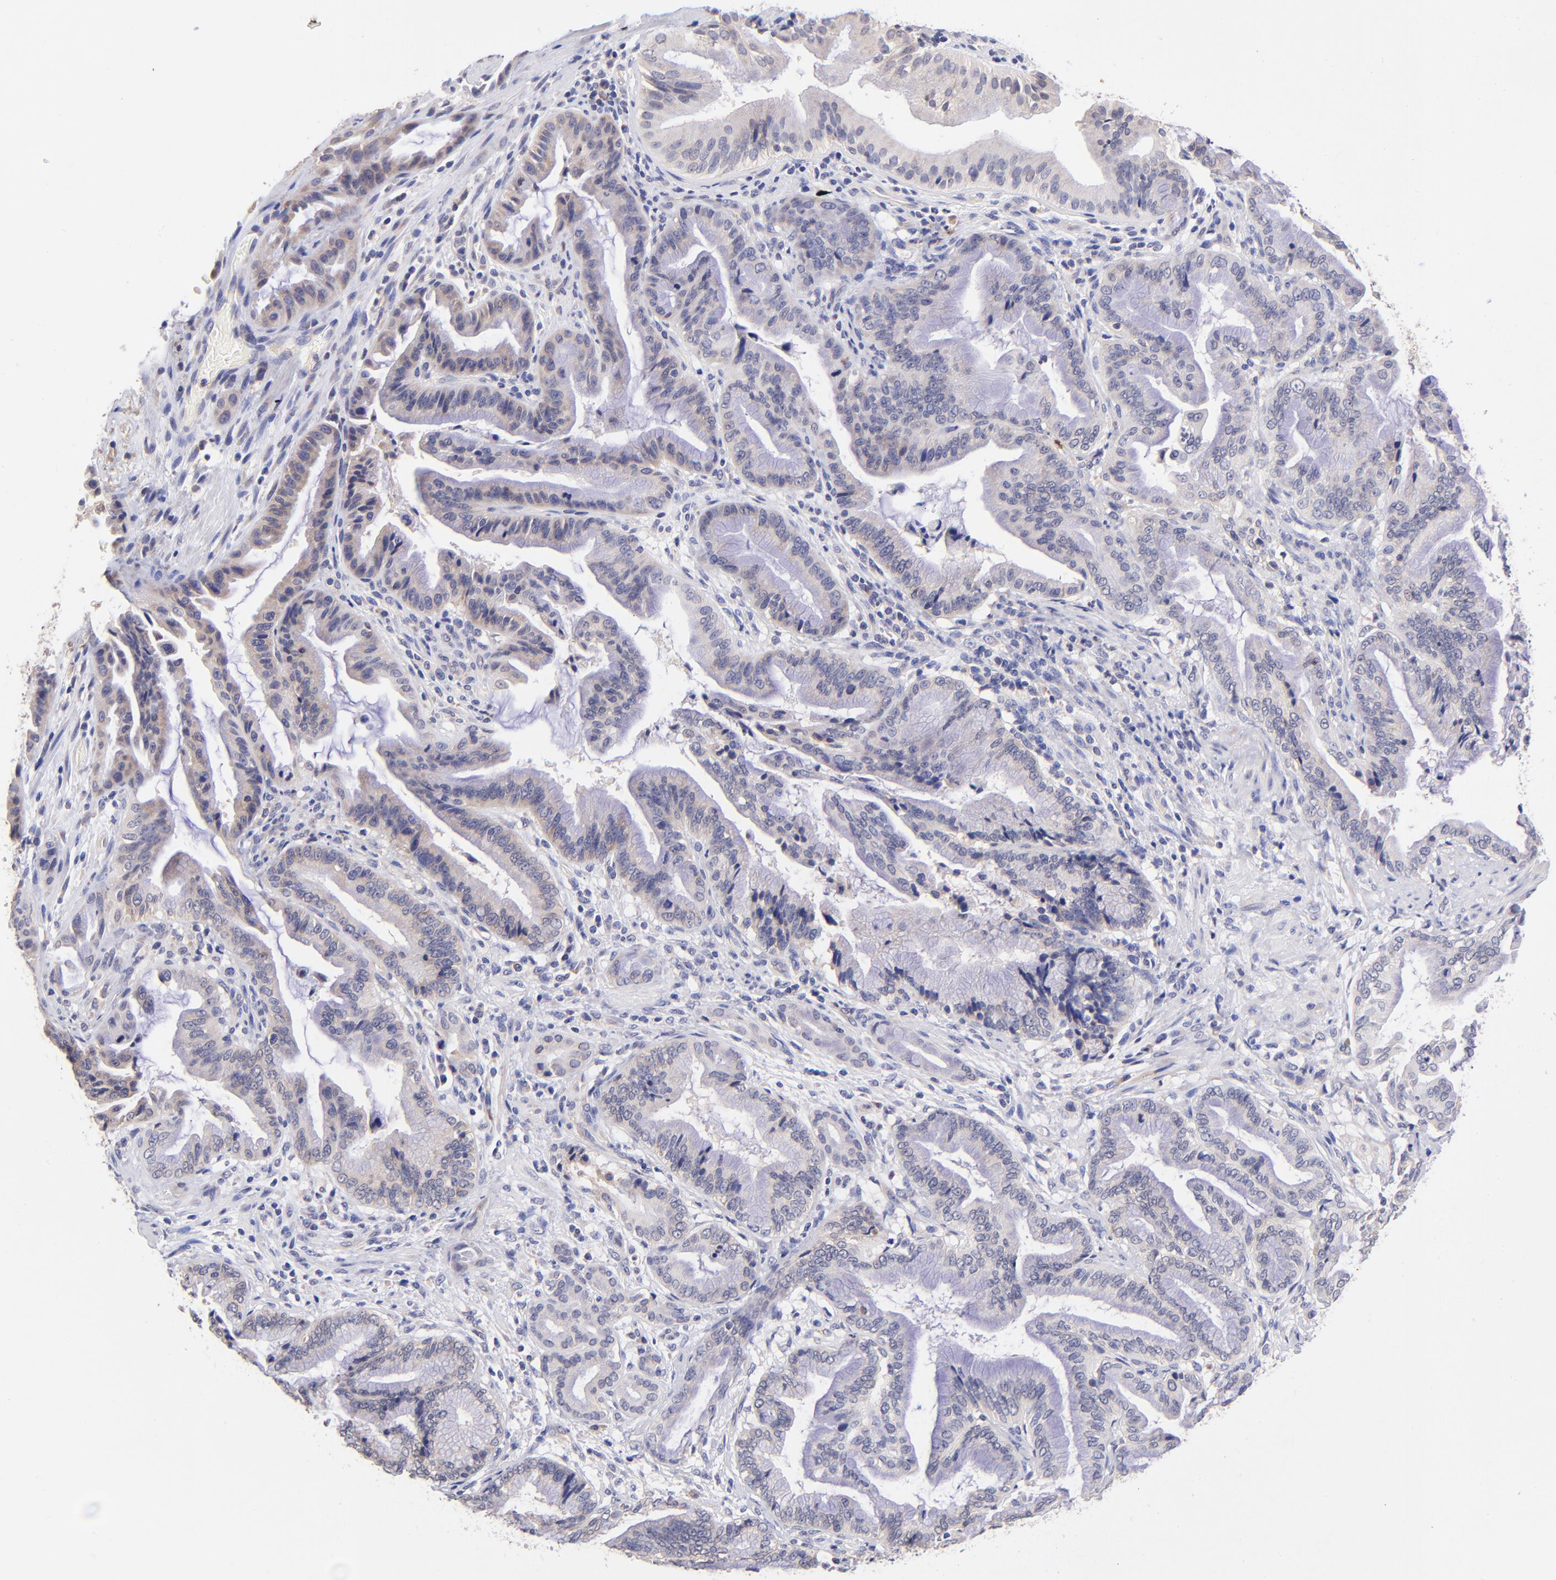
{"staining": {"intensity": "weak", "quantity": "25%-75%", "location": "cytoplasmic/membranous"}, "tissue": "pancreatic cancer", "cell_type": "Tumor cells", "image_type": "cancer", "snomed": [{"axis": "morphology", "description": "Adenocarcinoma, NOS"}, {"axis": "topography", "description": "Pancreas"}], "caption": "Immunohistochemistry image of human pancreatic cancer stained for a protein (brown), which exhibits low levels of weak cytoplasmic/membranous expression in about 25%-75% of tumor cells.", "gene": "RPL11", "patient": {"sex": "female", "age": 64}}